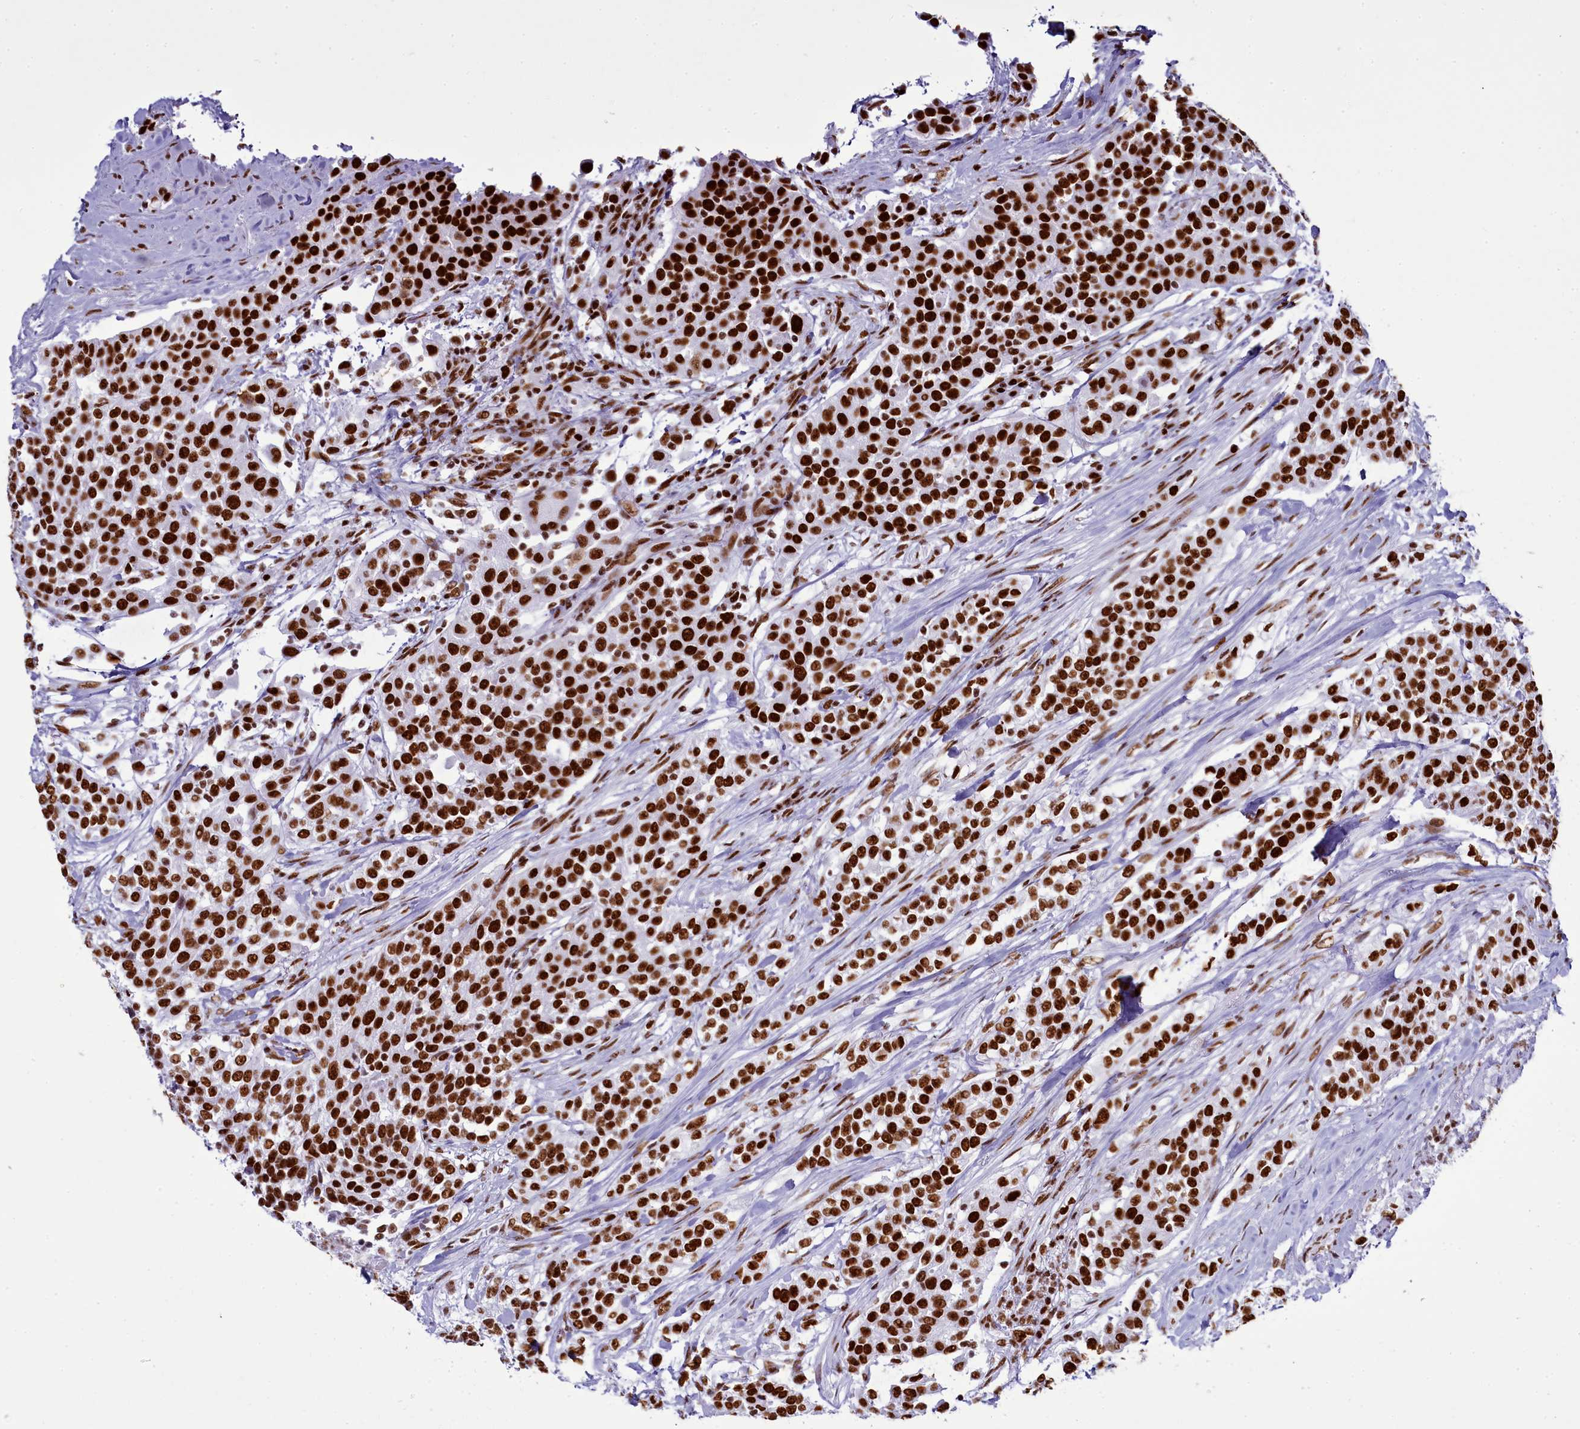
{"staining": {"intensity": "strong", "quantity": ">75%", "location": "nuclear"}, "tissue": "urothelial cancer", "cell_type": "Tumor cells", "image_type": "cancer", "snomed": [{"axis": "morphology", "description": "Urothelial carcinoma, High grade"}, {"axis": "topography", "description": "Urinary bladder"}], "caption": "A brown stain shows strong nuclear expression of a protein in high-grade urothelial carcinoma tumor cells. The staining was performed using DAB, with brown indicating positive protein expression. Nuclei are stained blue with hematoxylin.", "gene": "RALY", "patient": {"sex": "female", "age": 80}}